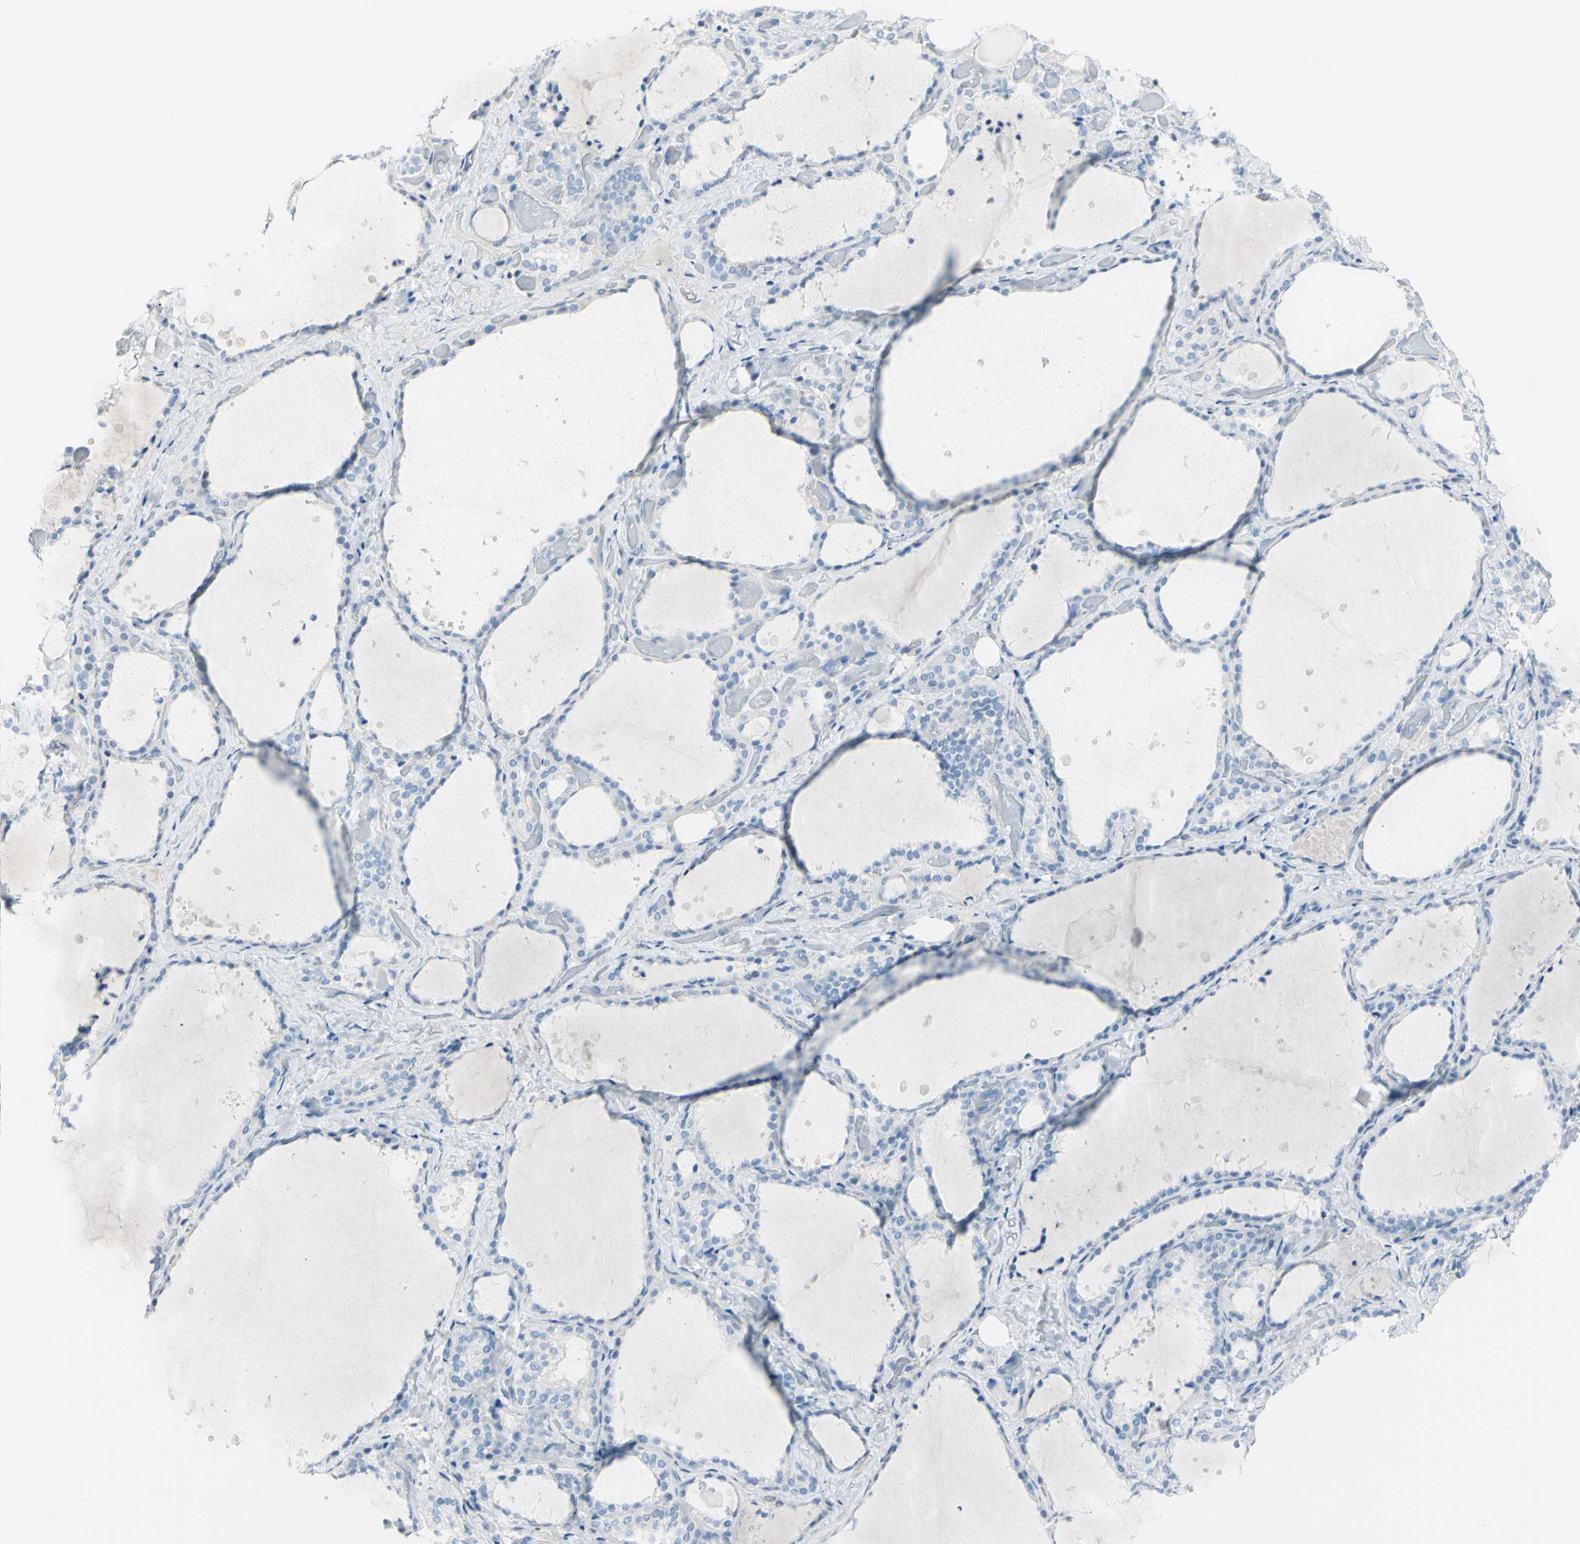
{"staining": {"intensity": "negative", "quantity": "none", "location": "none"}, "tissue": "thyroid gland", "cell_type": "Glandular cells", "image_type": "normal", "snomed": [{"axis": "morphology", "description": "Normal tissue, NOS"}, {"axis": "topography", "description": "Thyroid gland"}], "caption": "The histopathology image demonstrates no significant expression in glandular cells of thyroid gland.", "gene": "TFPI2", "patient": {"sex": "female", "age": 44}}